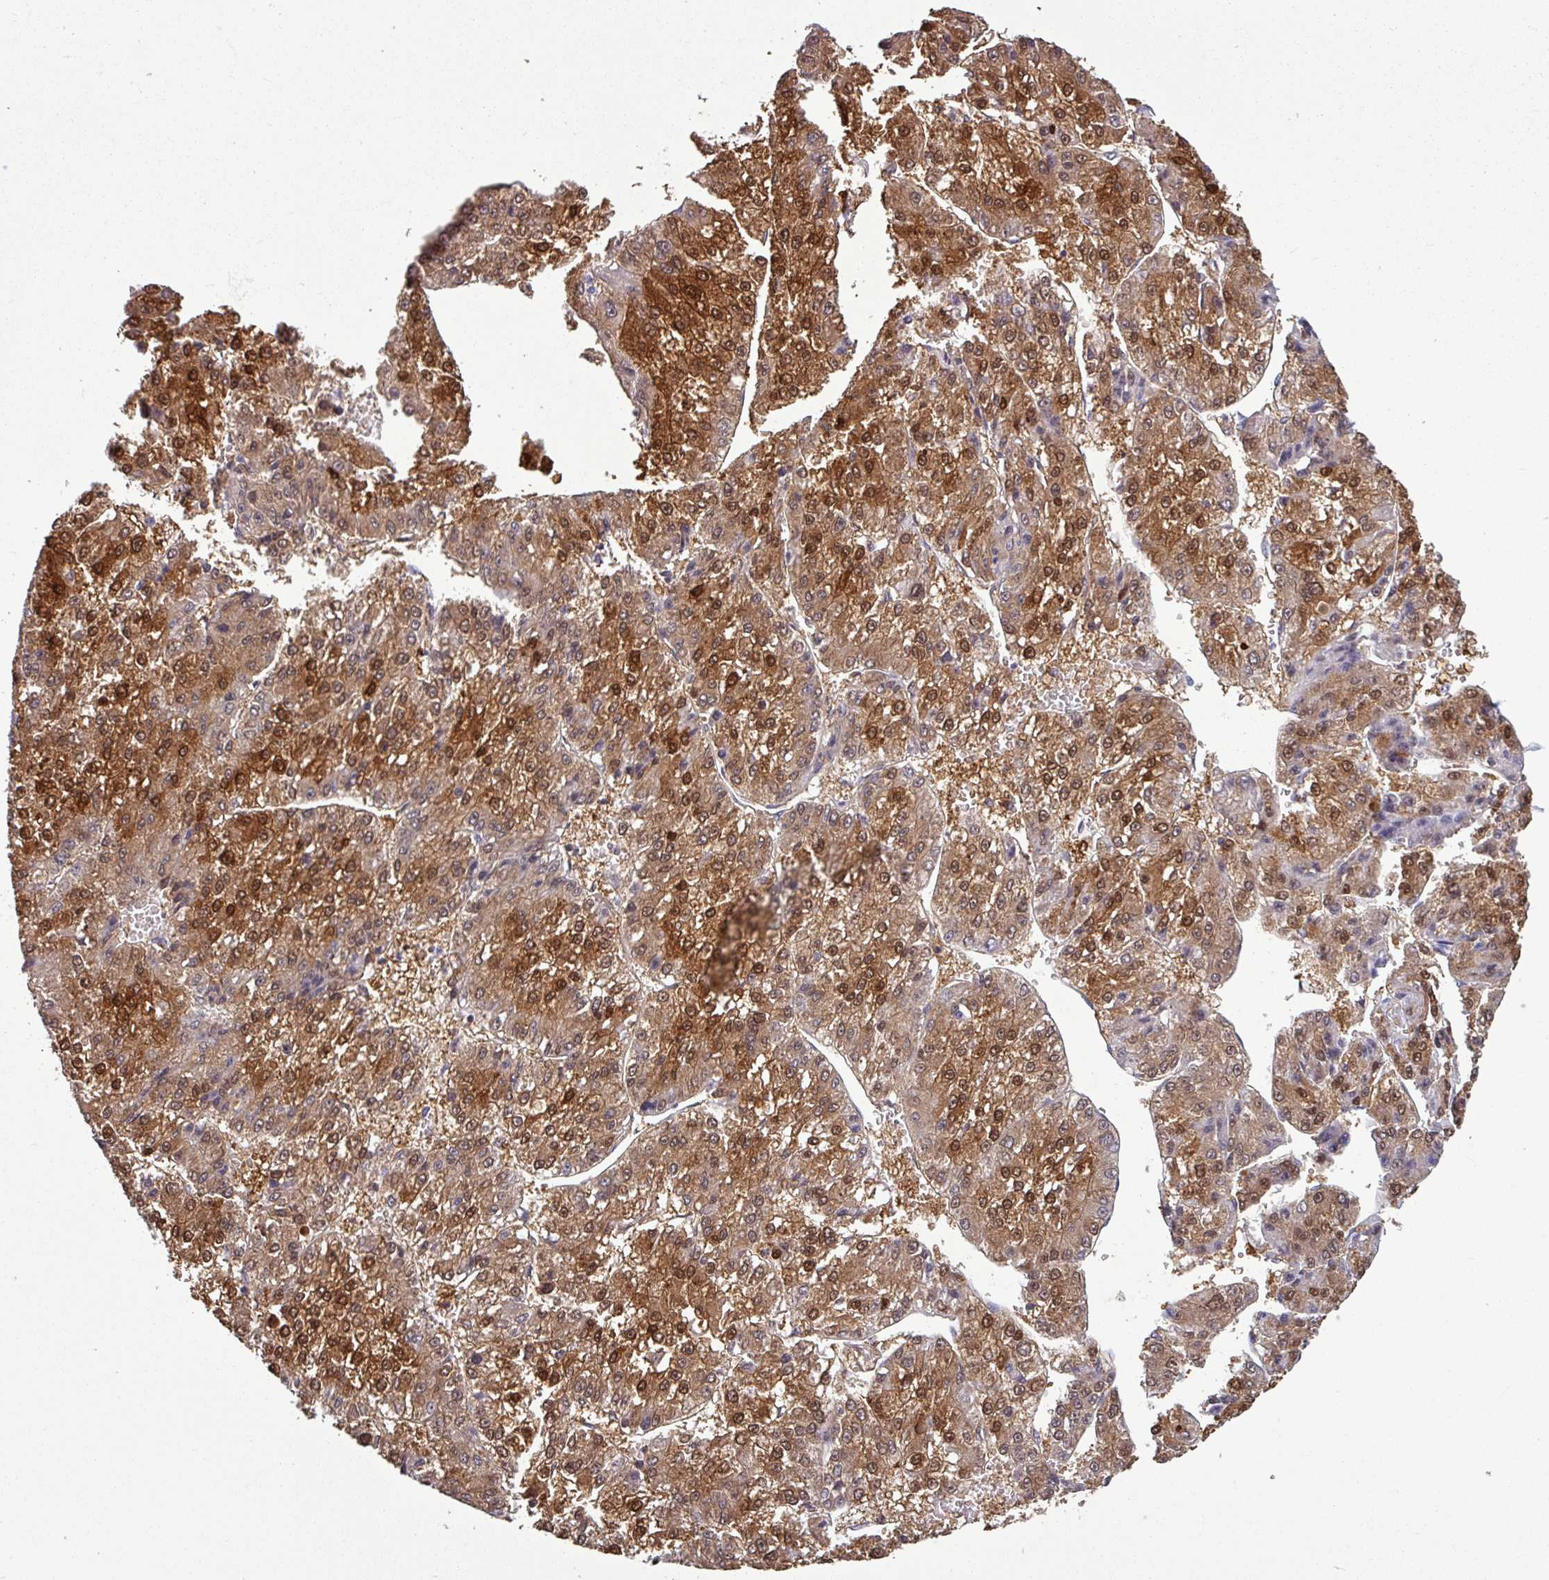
{"staining": {"intensity": "strong", "quantity": ">75%", "location": "cytoplasmic/membranous,nuclear"}, "tissue": "liver cancer", "cell_type": "Tumor cells", "image_type": "cancer", "snomed": [{"axis": "morphology", "description": "Carcinoma, Hepatocellular, NOS"}, {"axis": "topography", "description": "Liver"}], "caption": "Tumor cells reveal high levels of strong cytoplasmic/membranous and nuclear positivity in about >75% of cells in liver hepatocellular carcinoma. Using DAB (brown) and hematoxylin (blue) stains, captured at high magnification using brightfield microscopy.", "gene": "SRGAP1", "patient": {"sex": "female", "age": 73}}